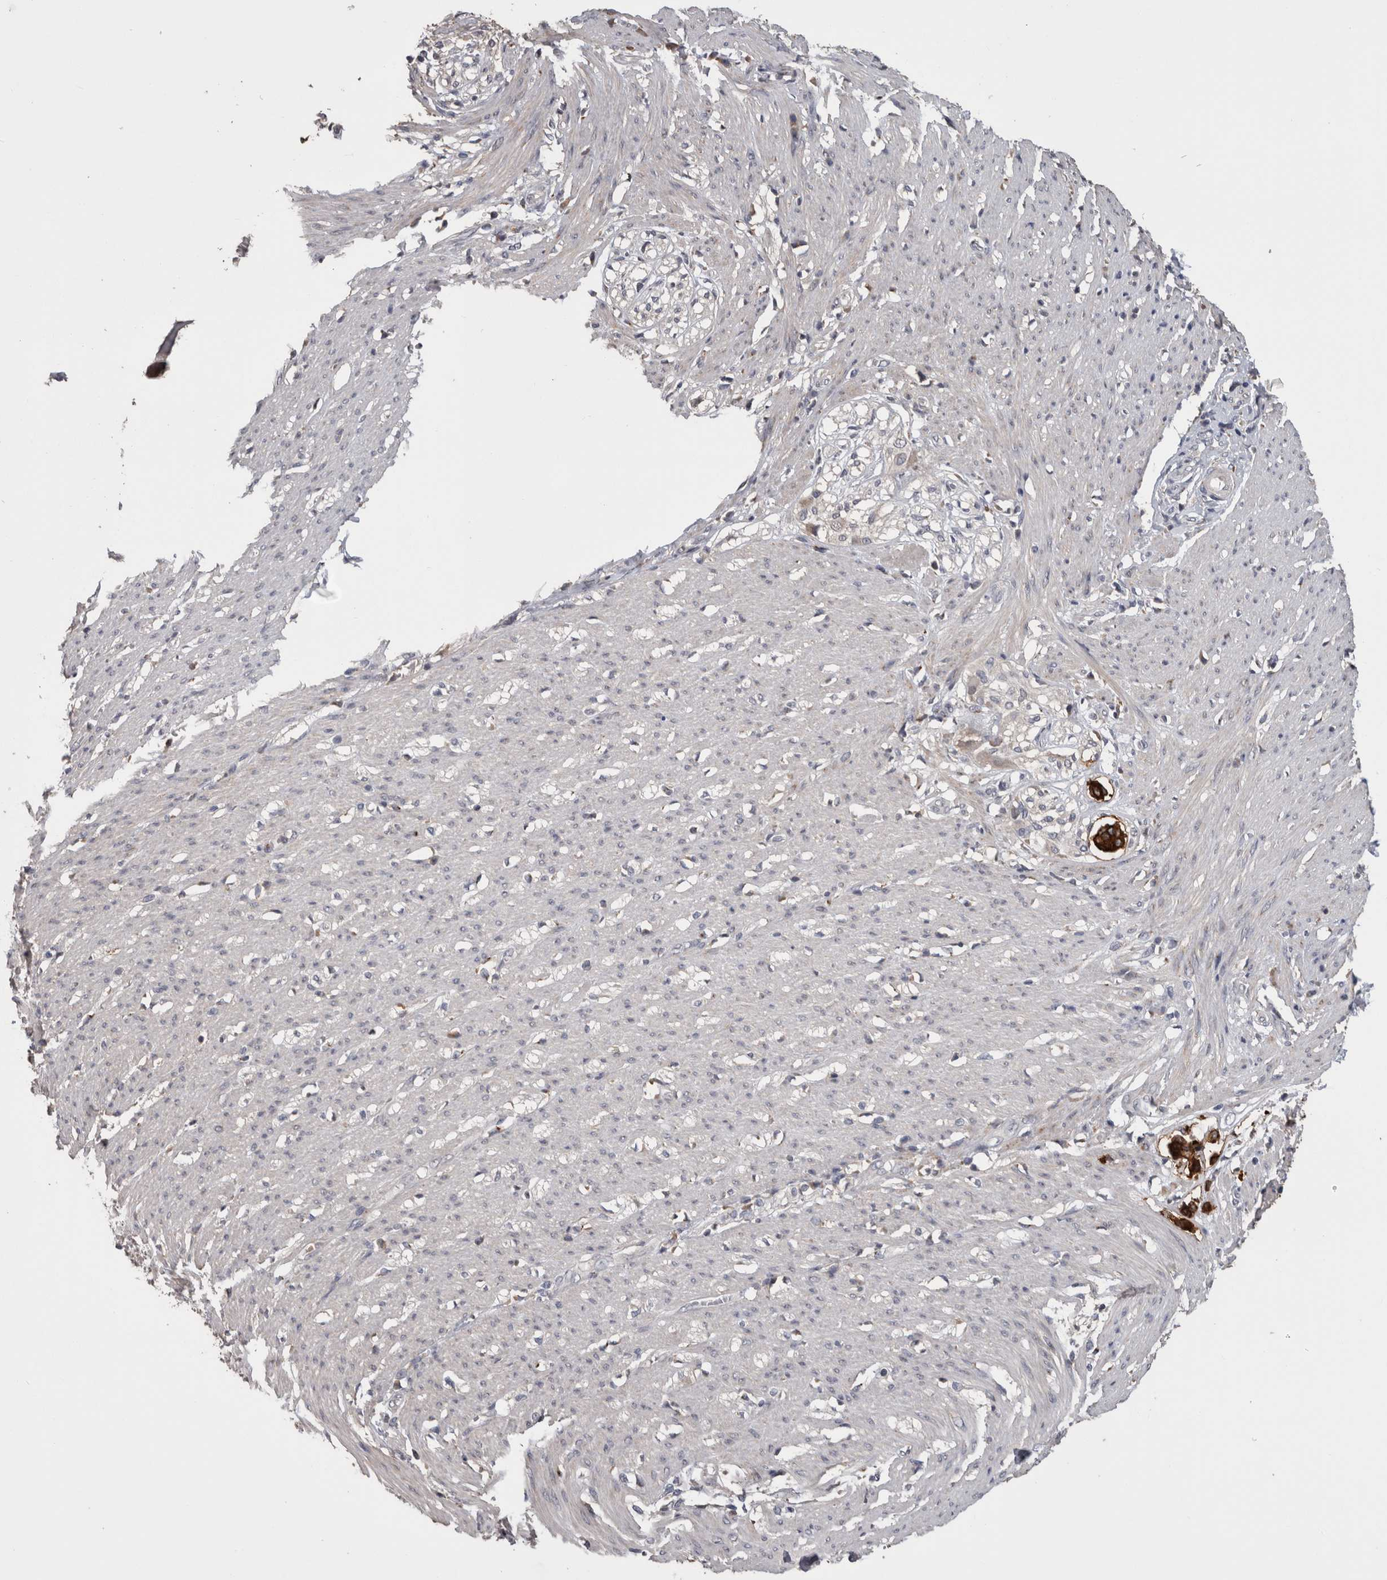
{"staining": {"intensity": "weak", "quantity": "<25%", "location": "cytoplasmic/membranous"}, "tissue": "smooth muscle", "cell_type": "Smooth muscle cells", "image_type": "normal", "snomed": [{"axis": "morphology", "description": "Normal tissue, NOS"}, {"axis": "morphology", "description": "Adenocarcinoma, NOS"}, {"axis": "topography", "description": "Colon"}, {"axis": "topography", "description": "Peripheral nerve tissue"}], "caption": "This is an immunohistochemistry image of normal smooth muscle. There is no staining in smooth muscle cells.", "gene": "ANXA13", "patient": {"sex": "male", "age": 14}}